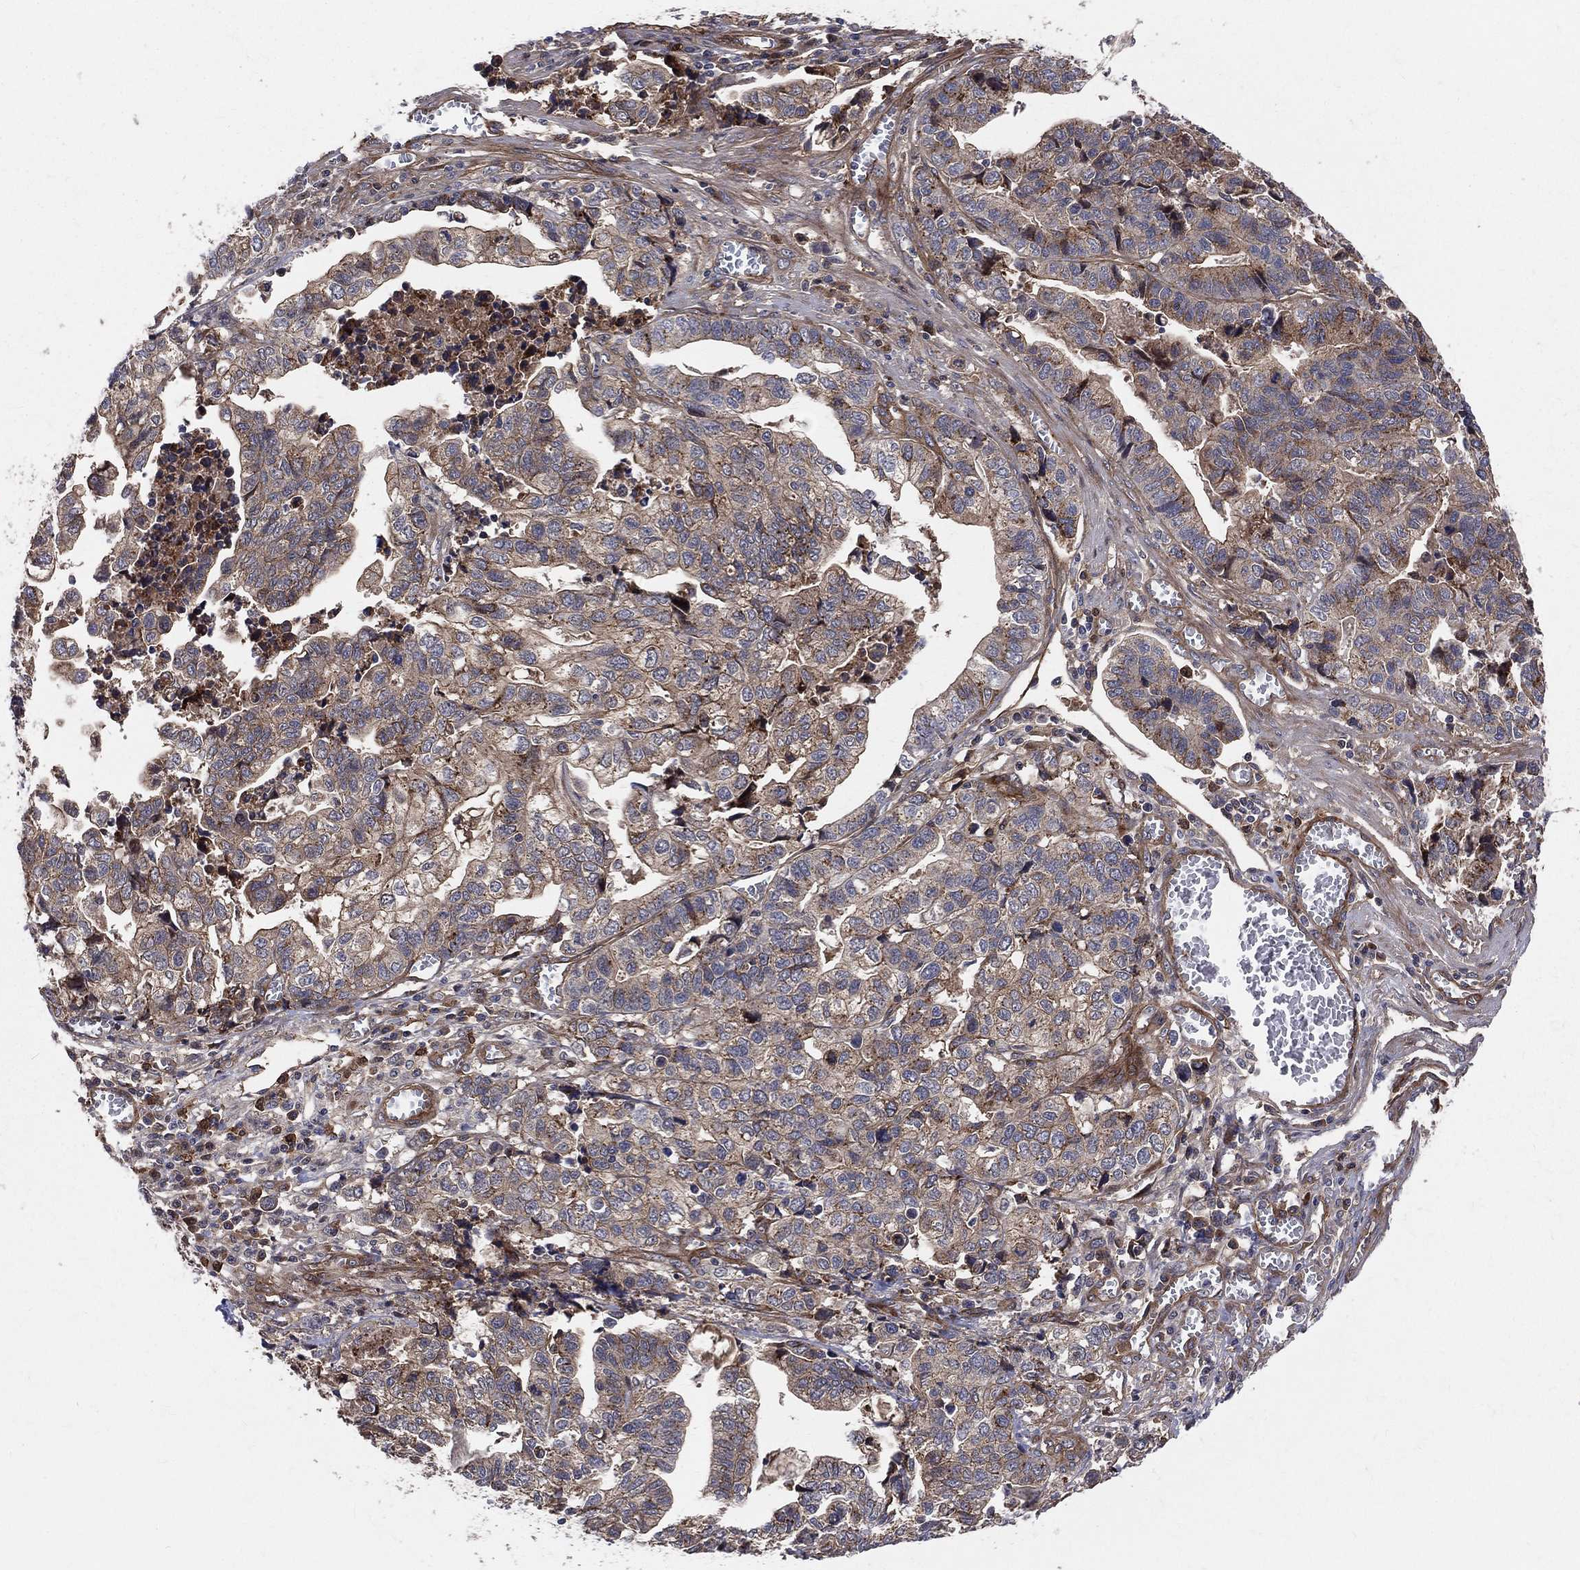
{"staining": {"intensity": "moderate", "quantity": ">75%", "location": "cytoplasmic/membranous"}, "tissue": "stomach cancer", "cell_type": "Tumor cells", "image_type": "cancer", "snomed": [{"axis": "morphology", "description": "Adenocarcinoma, NOS"}, {"axis": "topography", "description": "Stomach, upper"}], "caption": "Moderate cytoplasmic/membranous positivity for a protein is identified in about >75% of tumor cells of stomach cancer (adenocarcinoma) using immunohistochemistry.", "gene": "ENTPD1", "patient": {"sex": "female", "age": 67}}